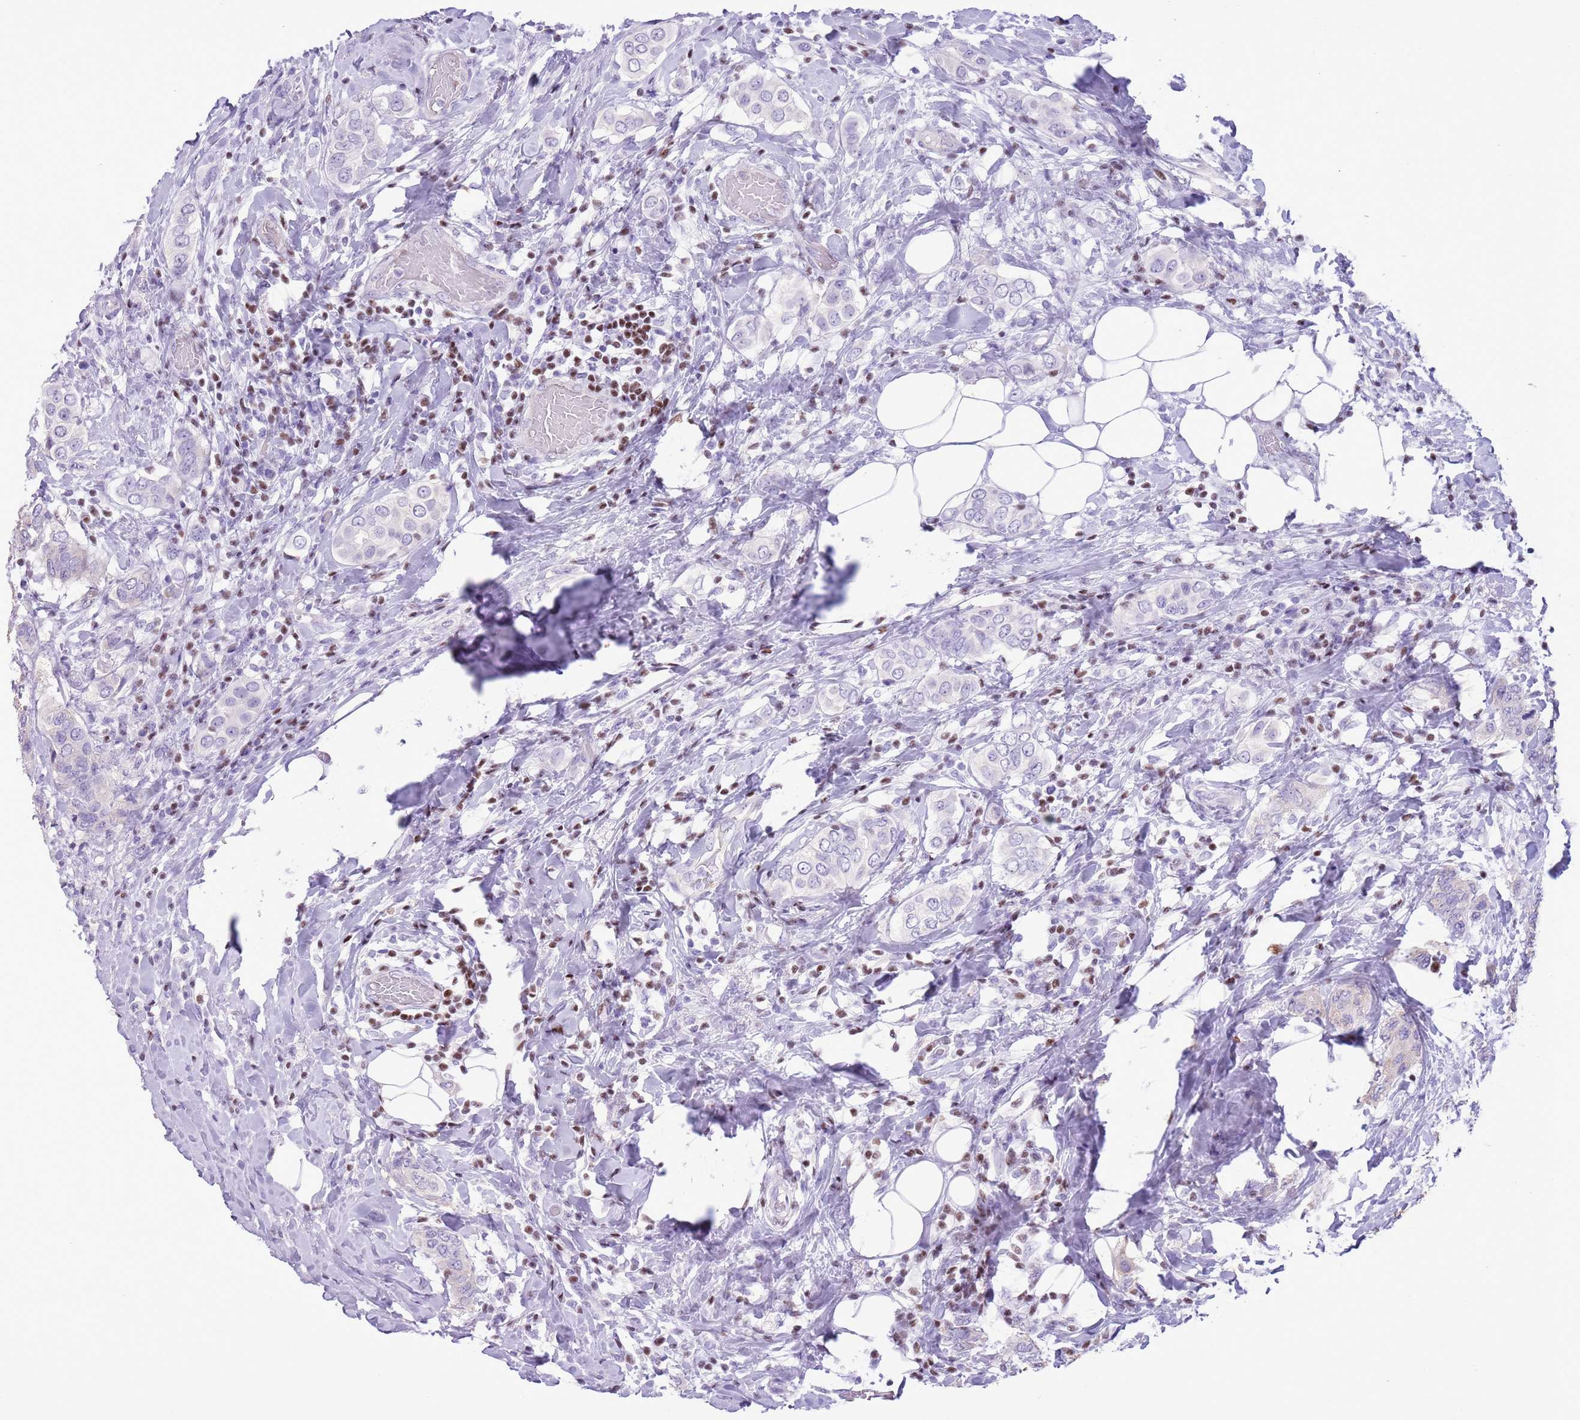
{"staining": {"intensity": "negative", "quantity": "none", "location": "none"}, "tissue": "breast cancer", "cell_type": "Tumor cells", "image_type": "cancer", "snomed": [{"axis": "morphology", "description": "Lobular carcinoma"}, {"axis": "topography", "description": "Breast"}], "caption": "High power microscopy histopathology image of an immunohistochemistry histopathology image of breast lobular carcinoma, revealing no significant positivity in tumor cells. (Immunohistochemistry, brightfield microscopy, high magnification).", "gene": "BCL11B", "patient": {"sex": "female", "age": 51}}